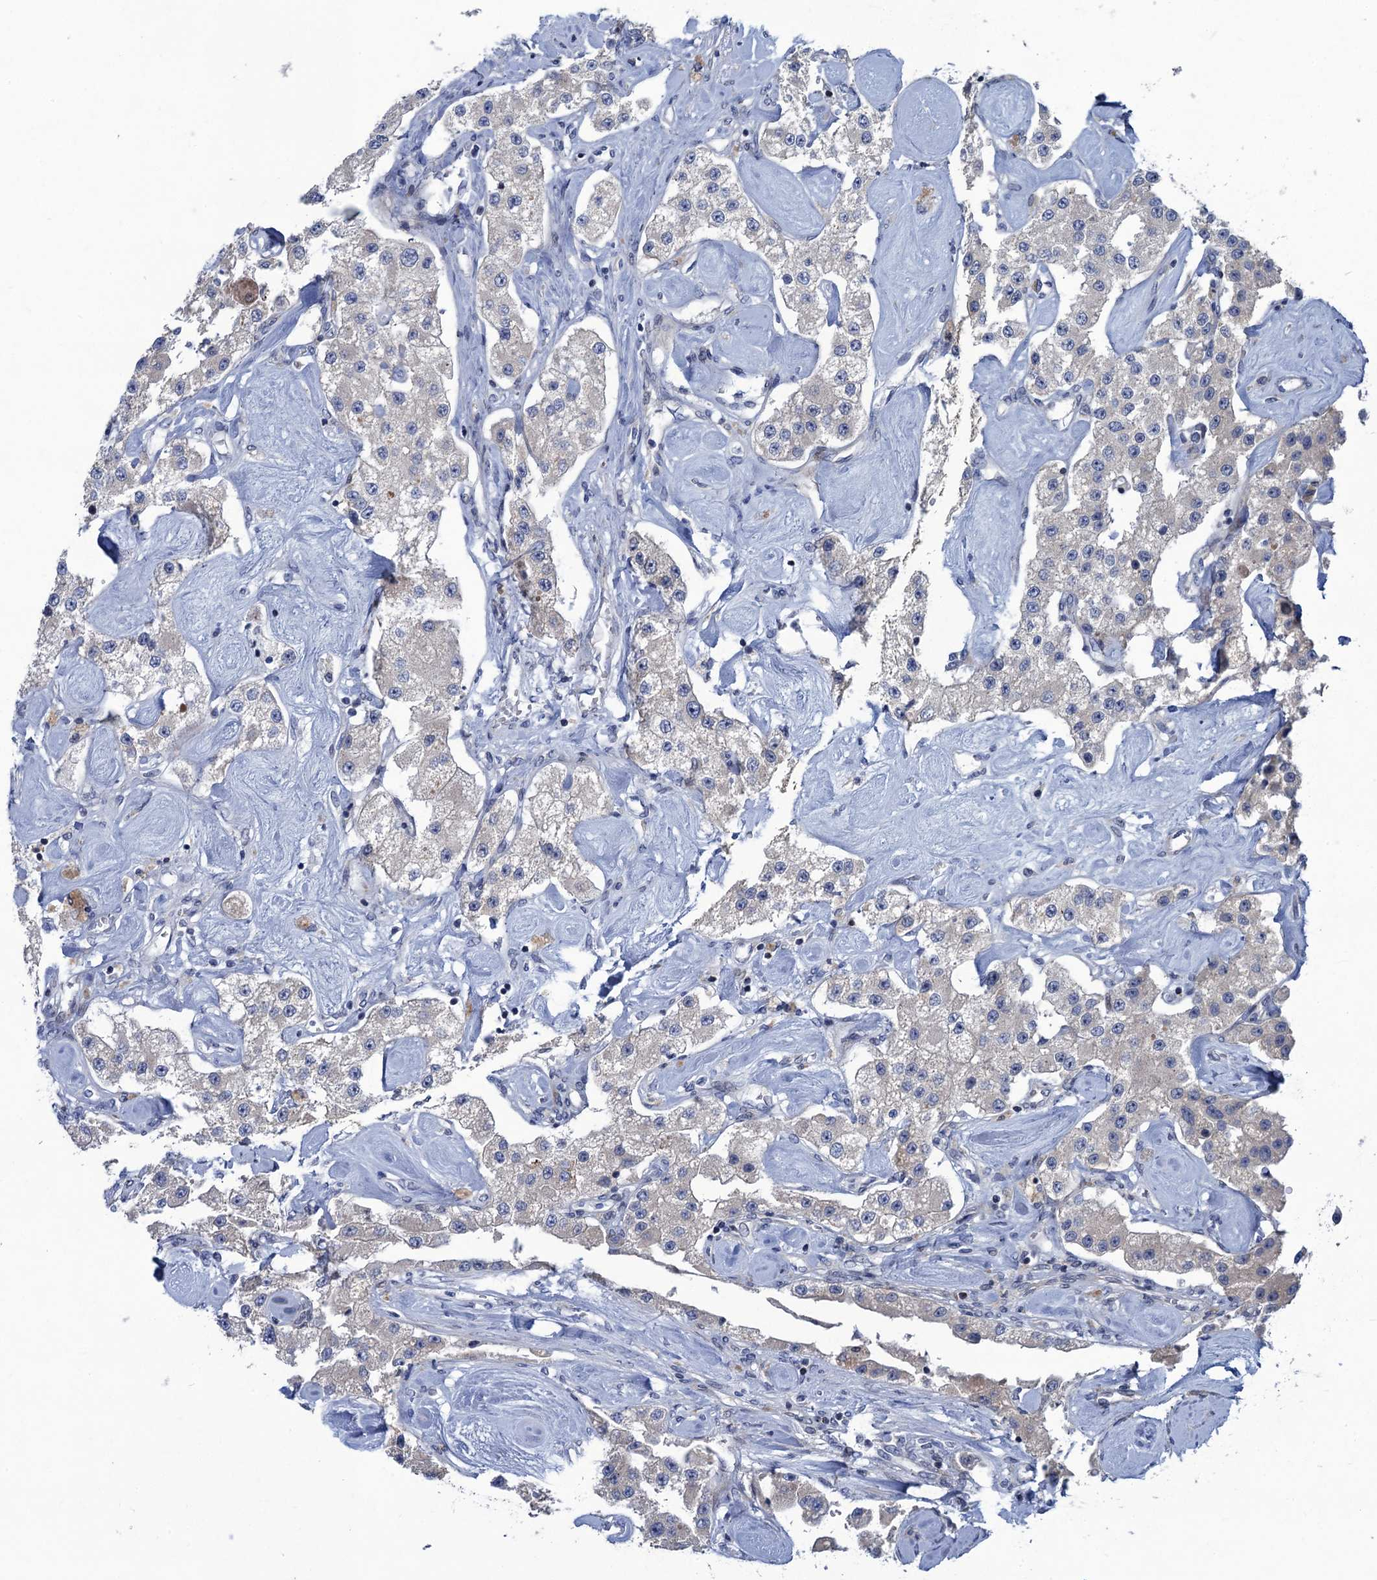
{"staining": {"intensity": "weak", "quantity": "<25%", "location": "cytoplasmic/membranous"}, "tissue": "carcinoid", "cell_type": "Tumor cells", "image_type": "cancer", "snomed": [{"axis": "morphology", "description": "Carcinoid, malignant, NOS"}, {"axis": "topography", "description": "Pancreas"}], "caption": "This is an IHC photomicrograph of carcinoid. There is no positivity in tumor cells.", "gene": "QPCTL", "patient": {"sex": "male", "age": 41}}